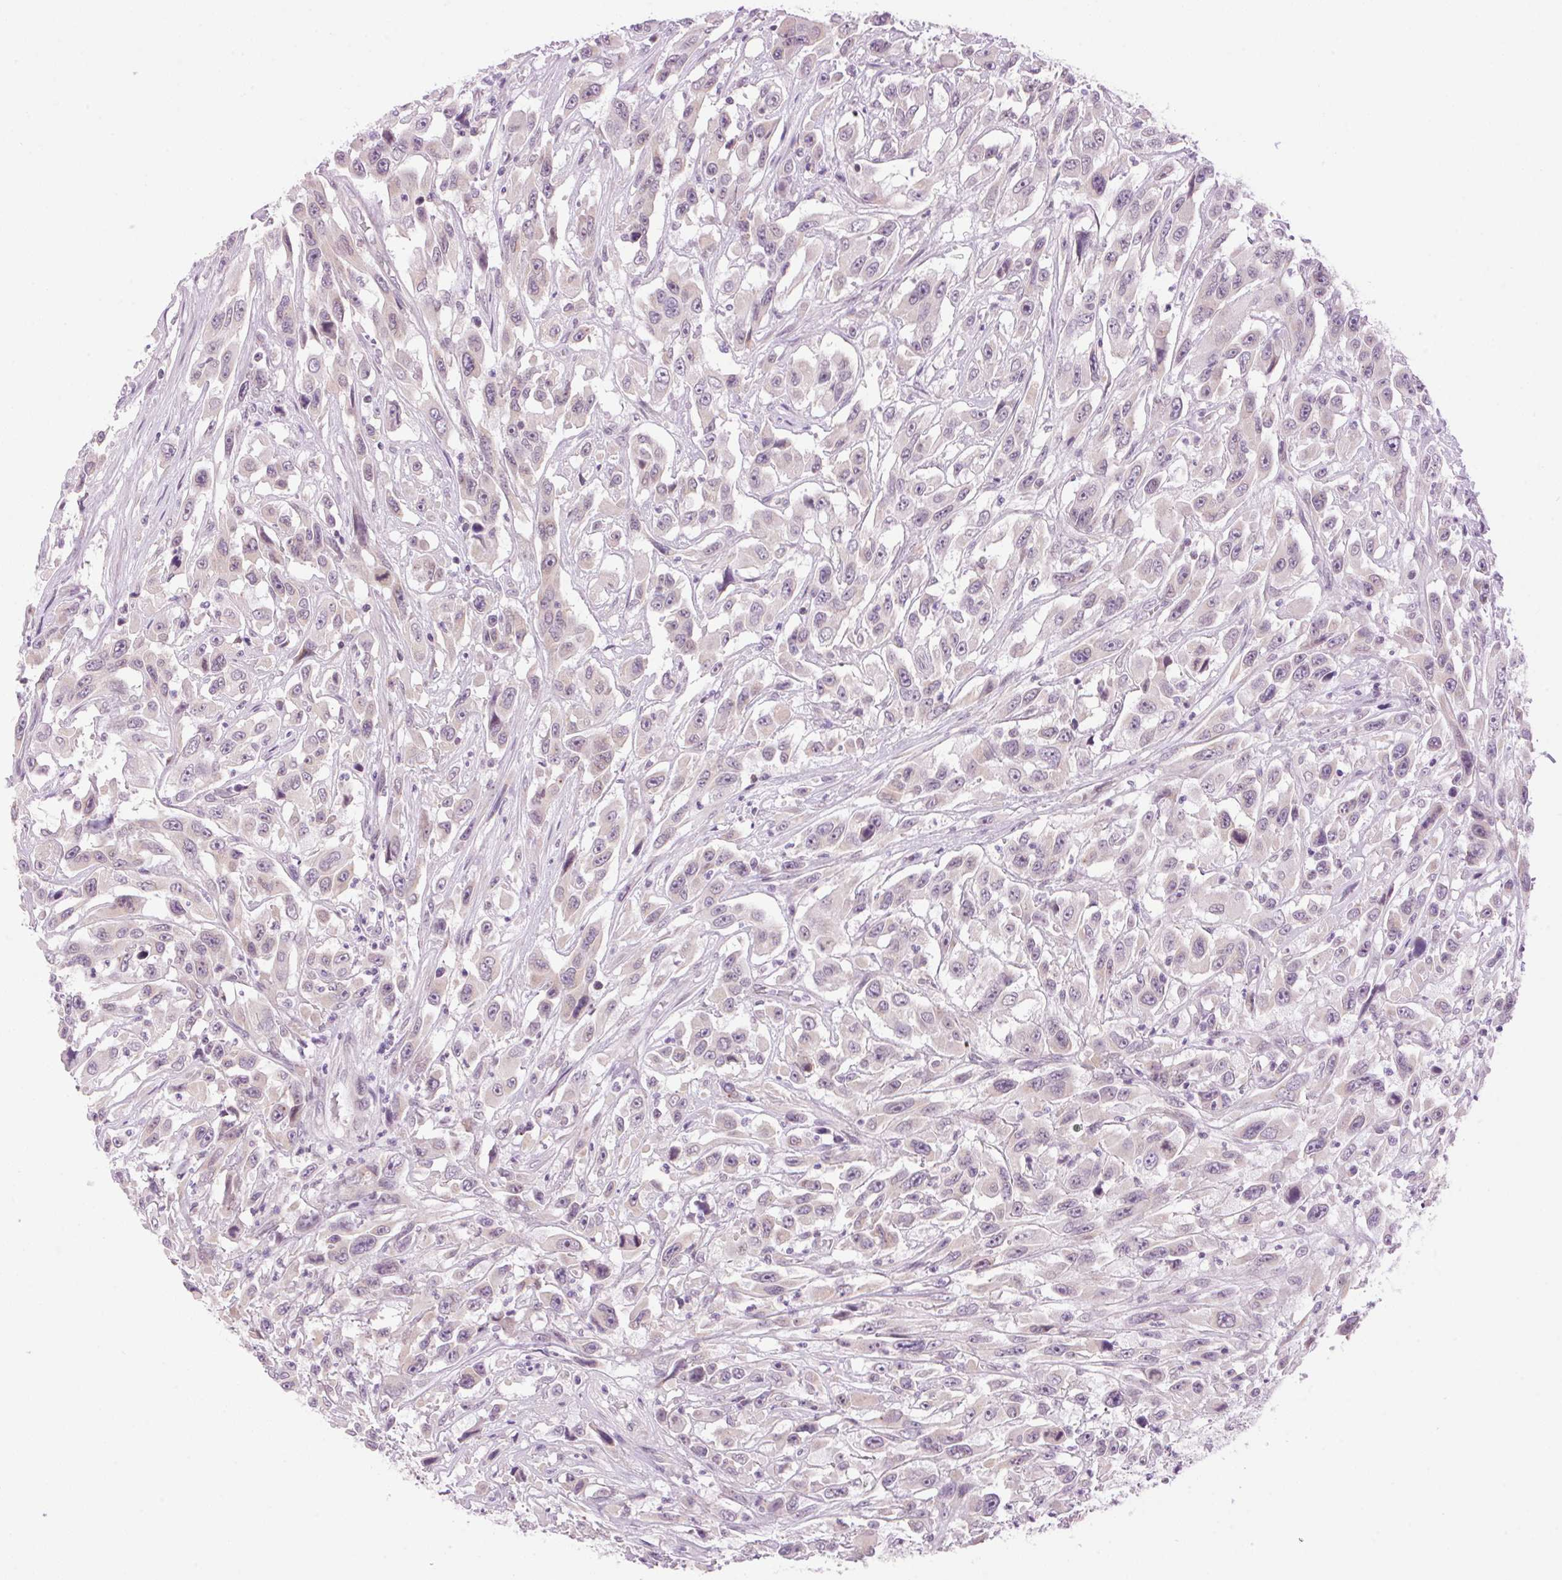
{"staining": {"intensity": "negative", "quantity": "none", "location": "none"}, "tissue": "urothelial cancer", "cell_type": "Tumor cells", "image_type": "cancer", "snomed": [{"axis": "morphology", "description": "Urothelial carcinoma, High grade"}, {"axis": "topography", "description": "Urinary bladder"}], "caption": "Immunohistochemistry (IHC) image of neoplastic tissue: human urothelial cancer stained with DAB (3,3'-diaminobenzidine) displays no significant protein positivity in tumor cells.", "gene": "SMIM13", "patient": {"sex": "male", "age": 53}}